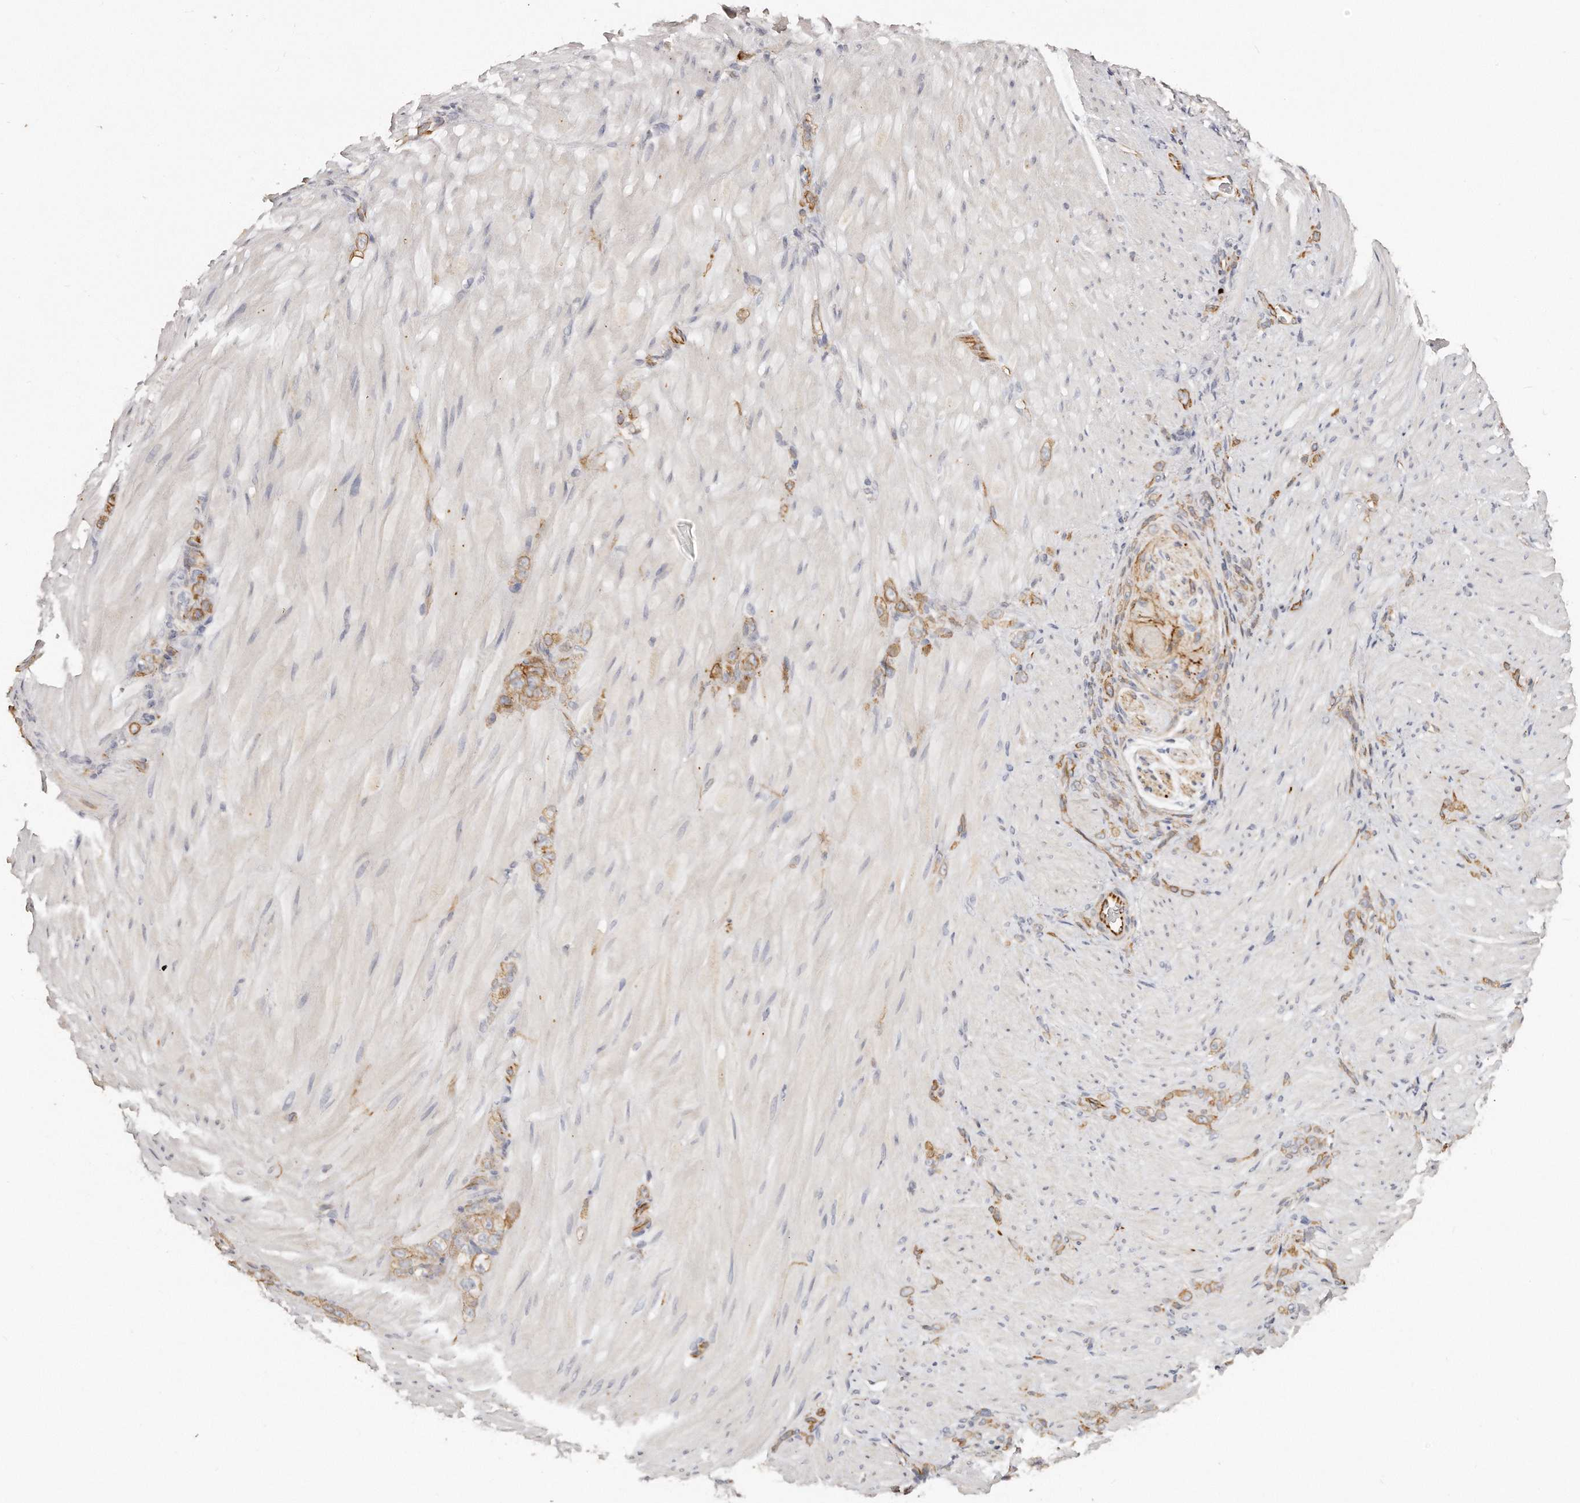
{"staining": {"intensity": "moderate", "quantity": ">75%", "location": "cytoplasmic/membranous"}, "tissue": "stomach cancer", "cell_type": "Tumor cells", "image_type": "cancer", "snomed": [{"axis": "morphology", "description": "Normal tissue, NOS"}, {"axis": "morphology", "description": "Adenocarcinoma, NOS"}, {"axis": "topography", "description": "Stomach"}], "caption": "Protein expression analysis of stomach cancer shows moderate cytoplasmic/membranous positivity in approximately >75% of tumor cells. (IHC, brightfield microscopy, high magnification).", "gene": "ZYG11A", "patient": {"sex": "male", "age": 82}}